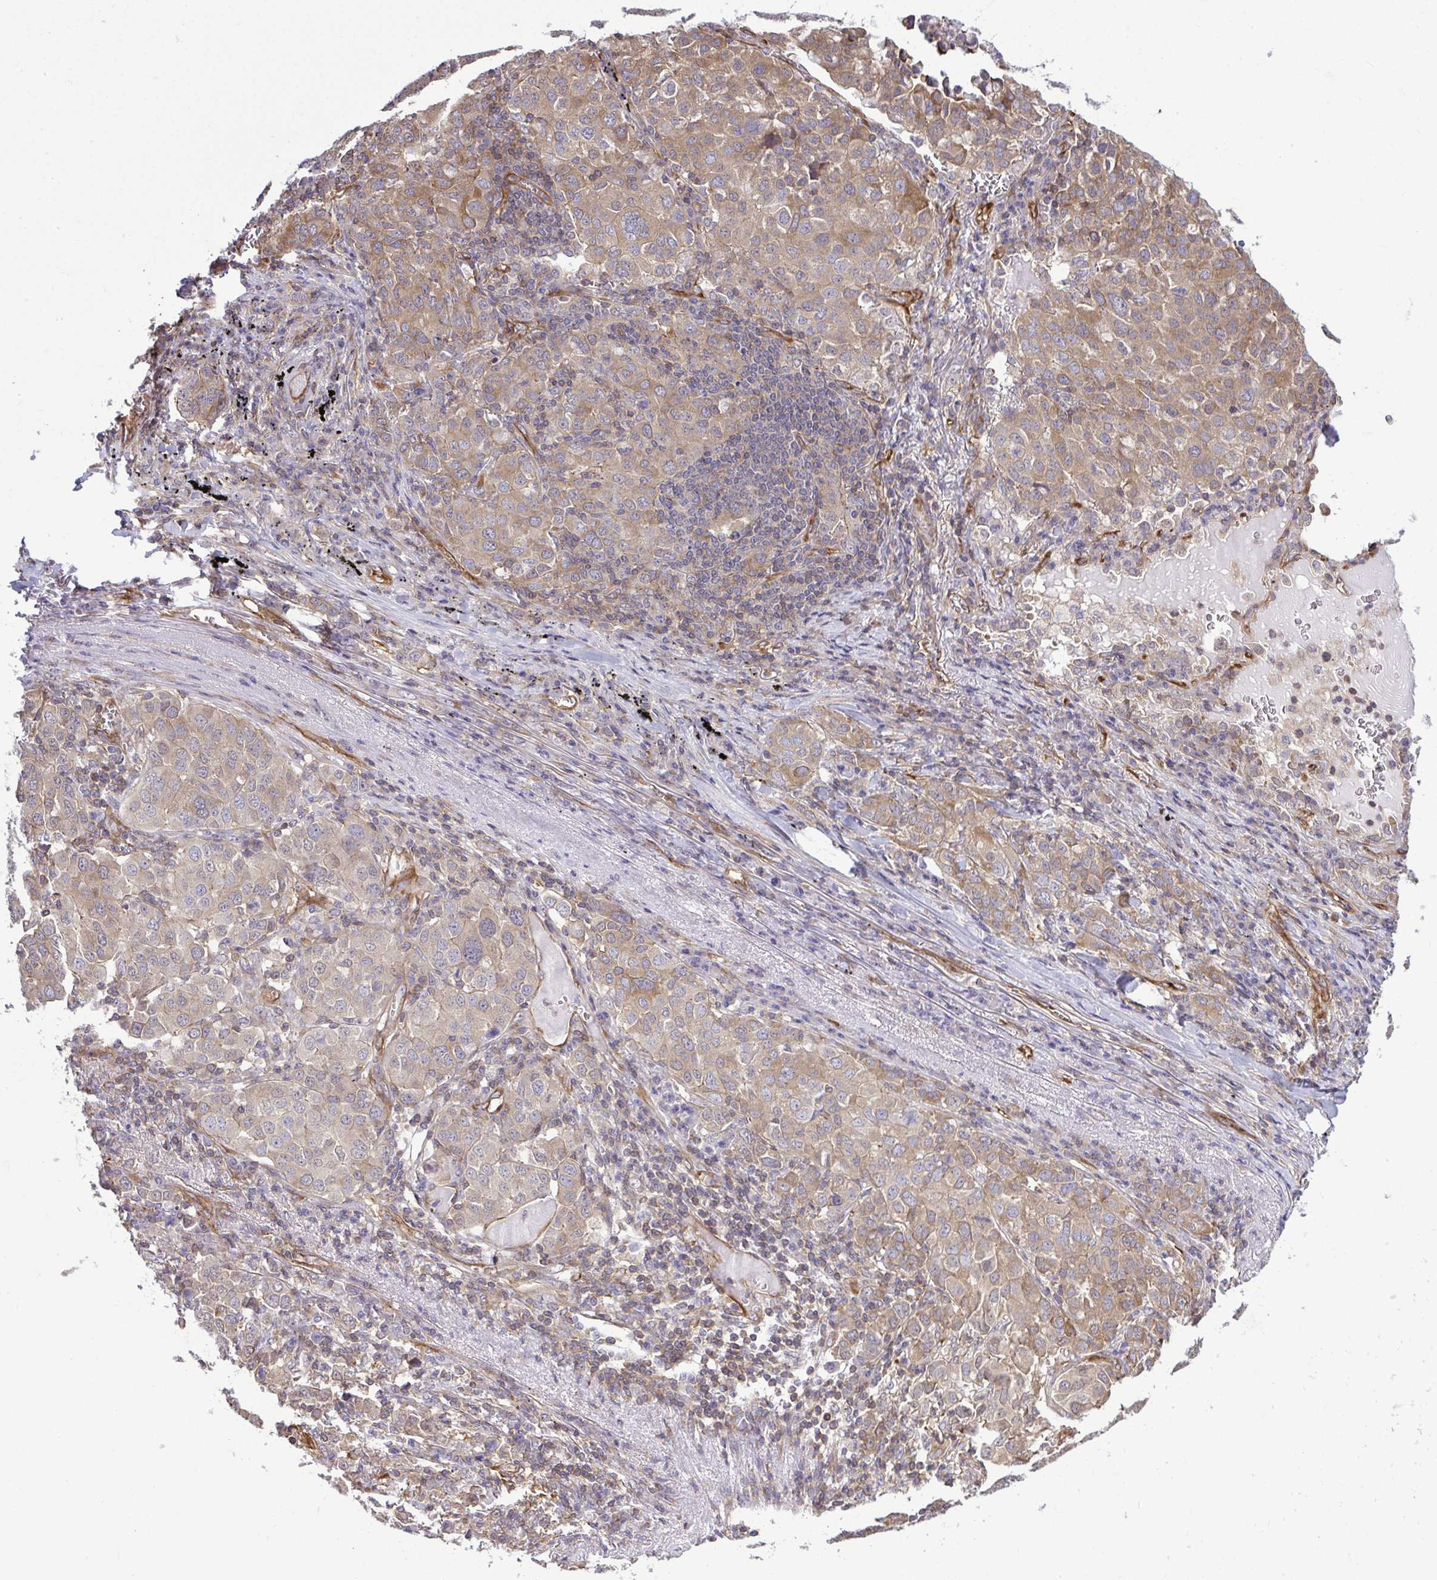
{"staining": {"intensity": "moderate", "quantity": "25%-75%", "location": "cytoplasmic/membranous"}, "tissue": "lung cancer", "cell_type": "Tumor cells", "image_type": "cancer", "snomed": [{"axis": "morphology", "description": "Adenocarcinoma, NOS"}, {"axis": "morphology", "description": "Adenocarcinoma, metastatic, NOS"}, {"axis": "topography", "description": "Lymph node"}, {"axis": "topography", "description": "Lung"}], "caption": "Tumor cells exhibit moderate cytoplasmic/membranous positivity in approximately 25%-75% of cells in lung metastatic adenocarcinoma.", "gene": "FUT10", "patient": {"sex": "female", "age": 65}}